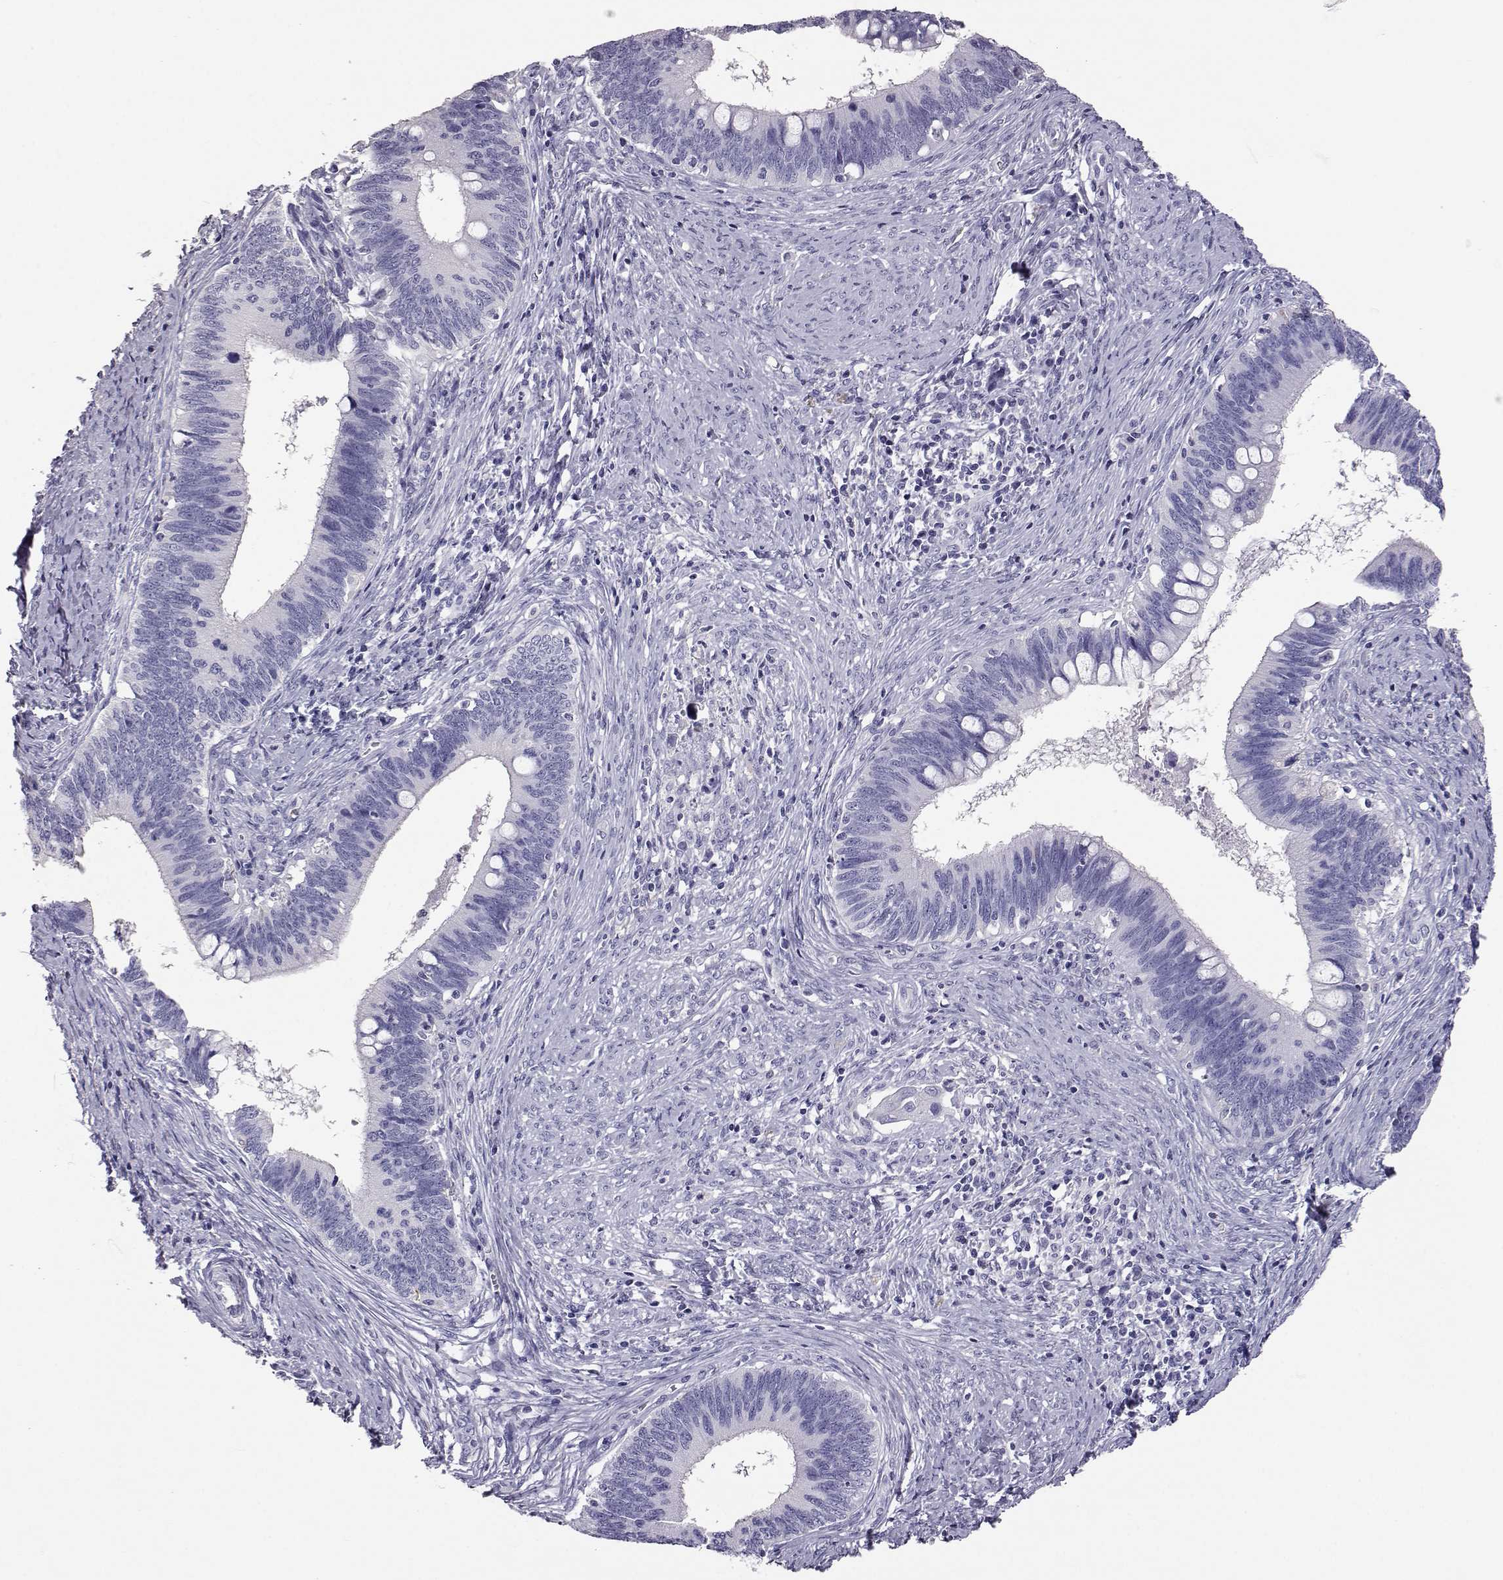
{"staining": {"intensity": "negative", "quantity": "none", "location": "none"}, "tissue": "cervical cancer", "cell_type": "Tumor cells", "image_type": "cancer", "snomed": [{"axis": "morphology", "description": "Adenocarcinoma, NOS"}, {"axis": "topography", "description": "Cervix"}], "caption": "Immunohistochemical staining of cervical adenocarcinoma displays no significant expression in tumor cells.", "gene": "AKR1B1", "patient": {"sex": "female", "age": 42}}